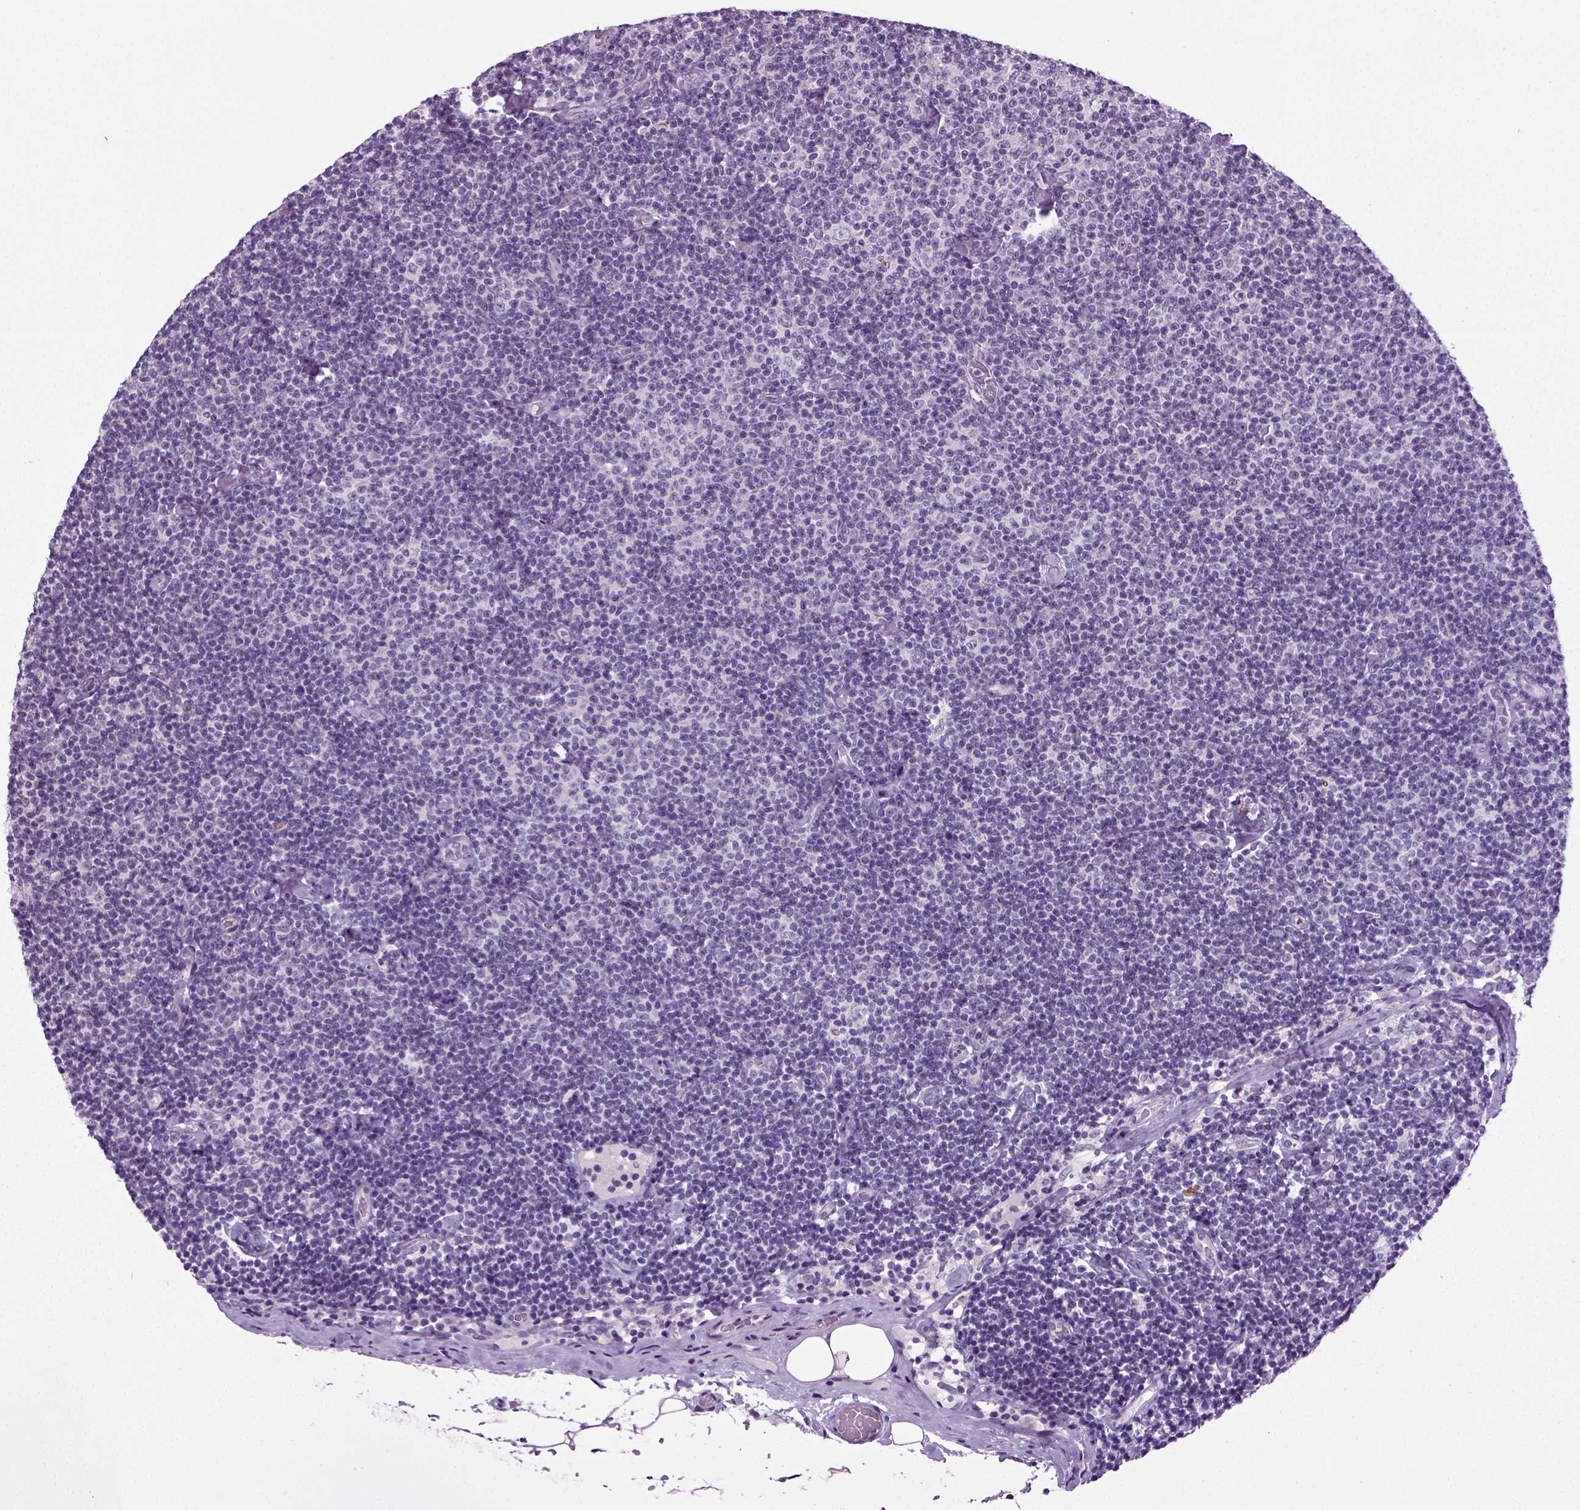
{"staining": {"intensity": "negative", "quantity": "none", "location": "none"}, "tissue": "lymphoma", "cell_type": "Tumor cells", "image_type": "cancer", "snomed": [{"axis": "morphology", "description": "Malignant lymphoma, non-Hodgkin's type, Low grade"}, {"axis": "topography", "description": "Lymph node"}], "caption": "There is no significant positivity in tumor cells of lymphoma.", "gene": "SYNGAP1", "patient": {"sex": "male", "age": 81}}